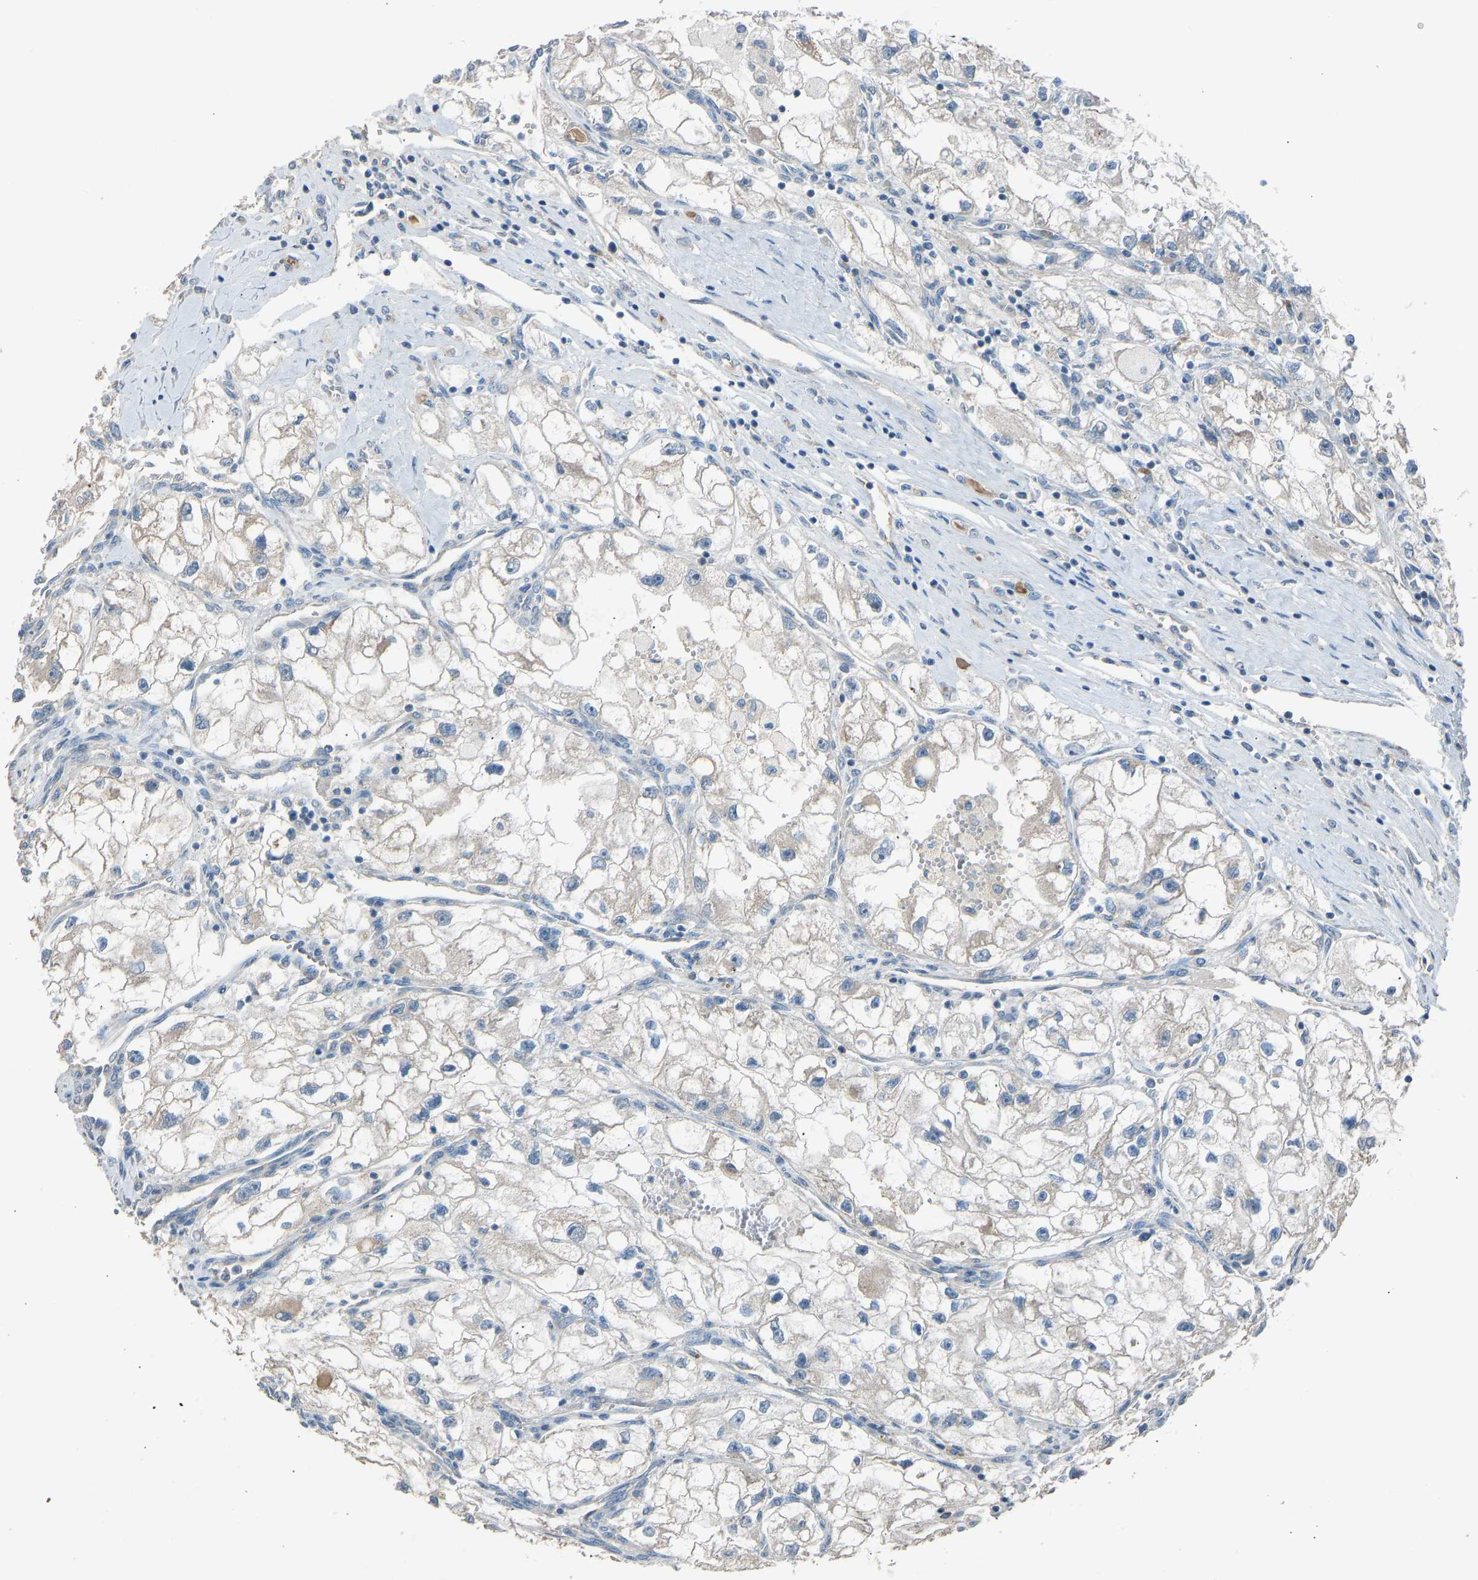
{"staining": {"intensity": "negative", "quantity": "none", "location": "none"}, "tissue": "renal cancer", "cell_type": "Tumor cells", "image_type": "cancer", "snomed": [{"axis": "morphology", "description": "Adenocarcinoma, NOS"}, {"axis": "topography", "description": "Kidney"}], "caption": "An IHC image of renal cancer (adenocarcinoma) is shown. There is no staining in tumor cells of renal cancer (adenocarcinoma). (Brightfield microscopy of DAB (3,3'-diaminobenzidine) immunohistochemistry at high magnification).", "gene": "TGFBR3", "patient": {"sex": "female", "age": 70}}